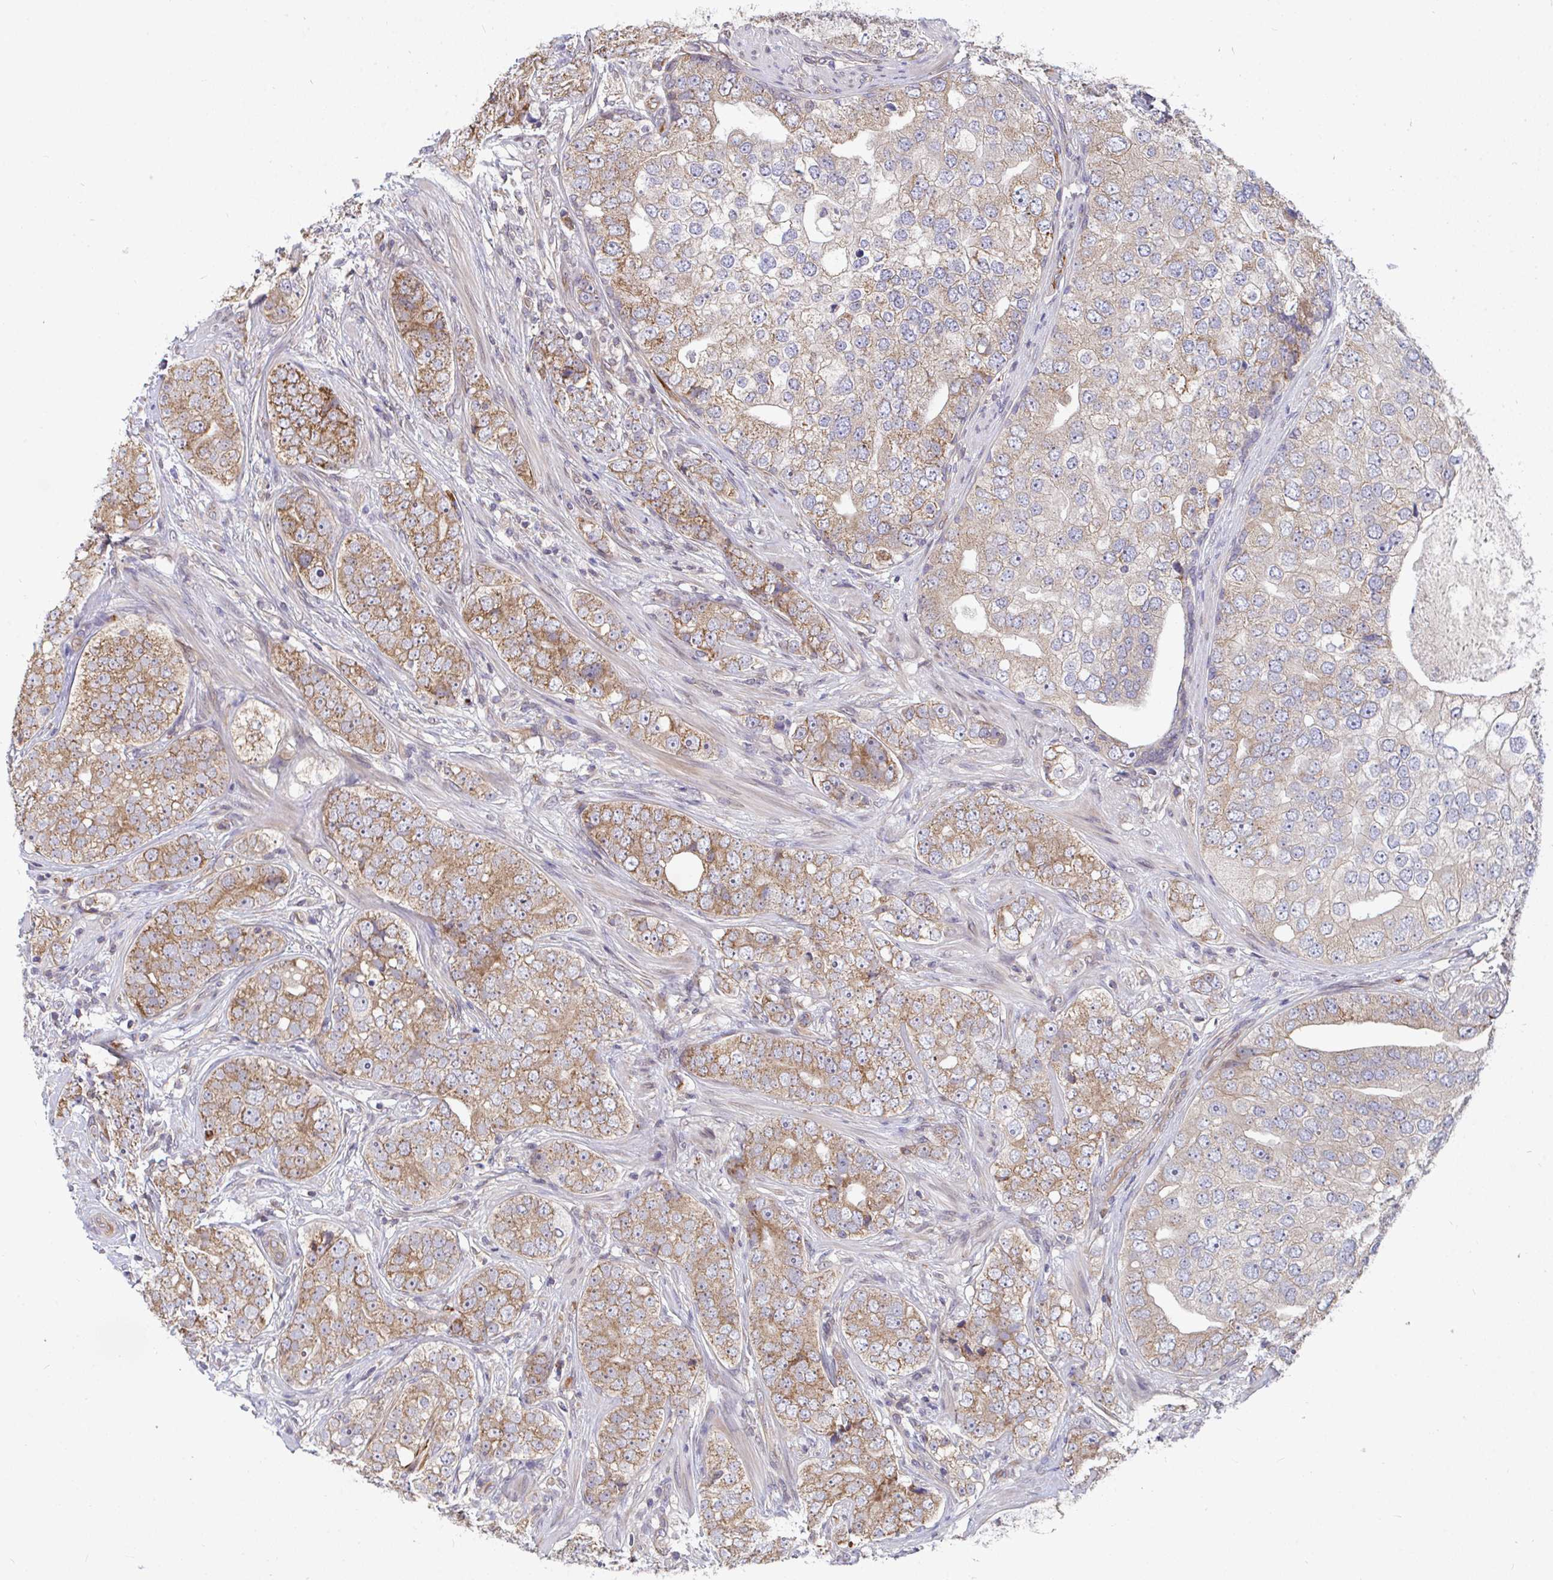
{"staining": {"intensity": "moderate", "quantity": ">75%", "location": "cytoplasmic/membranous"}, "tissue": "prostate cancer", "cell_type": "Tumor cells", "image_type": "cancer", "snomed": [{"axis": "morphology", "description": "Adenocarcinoma, High grade"}, {"axis": "topography", "description": "Prostate"}], "caption": "Tumor cells display medium levels of moderate cytoplasmic/membranous positivity in about >75% of cells in human prostate cancer (high-grade adenocarcinoma).", "gene": "EIF1AD", "patient": {"sex": "male", "age": 60}}